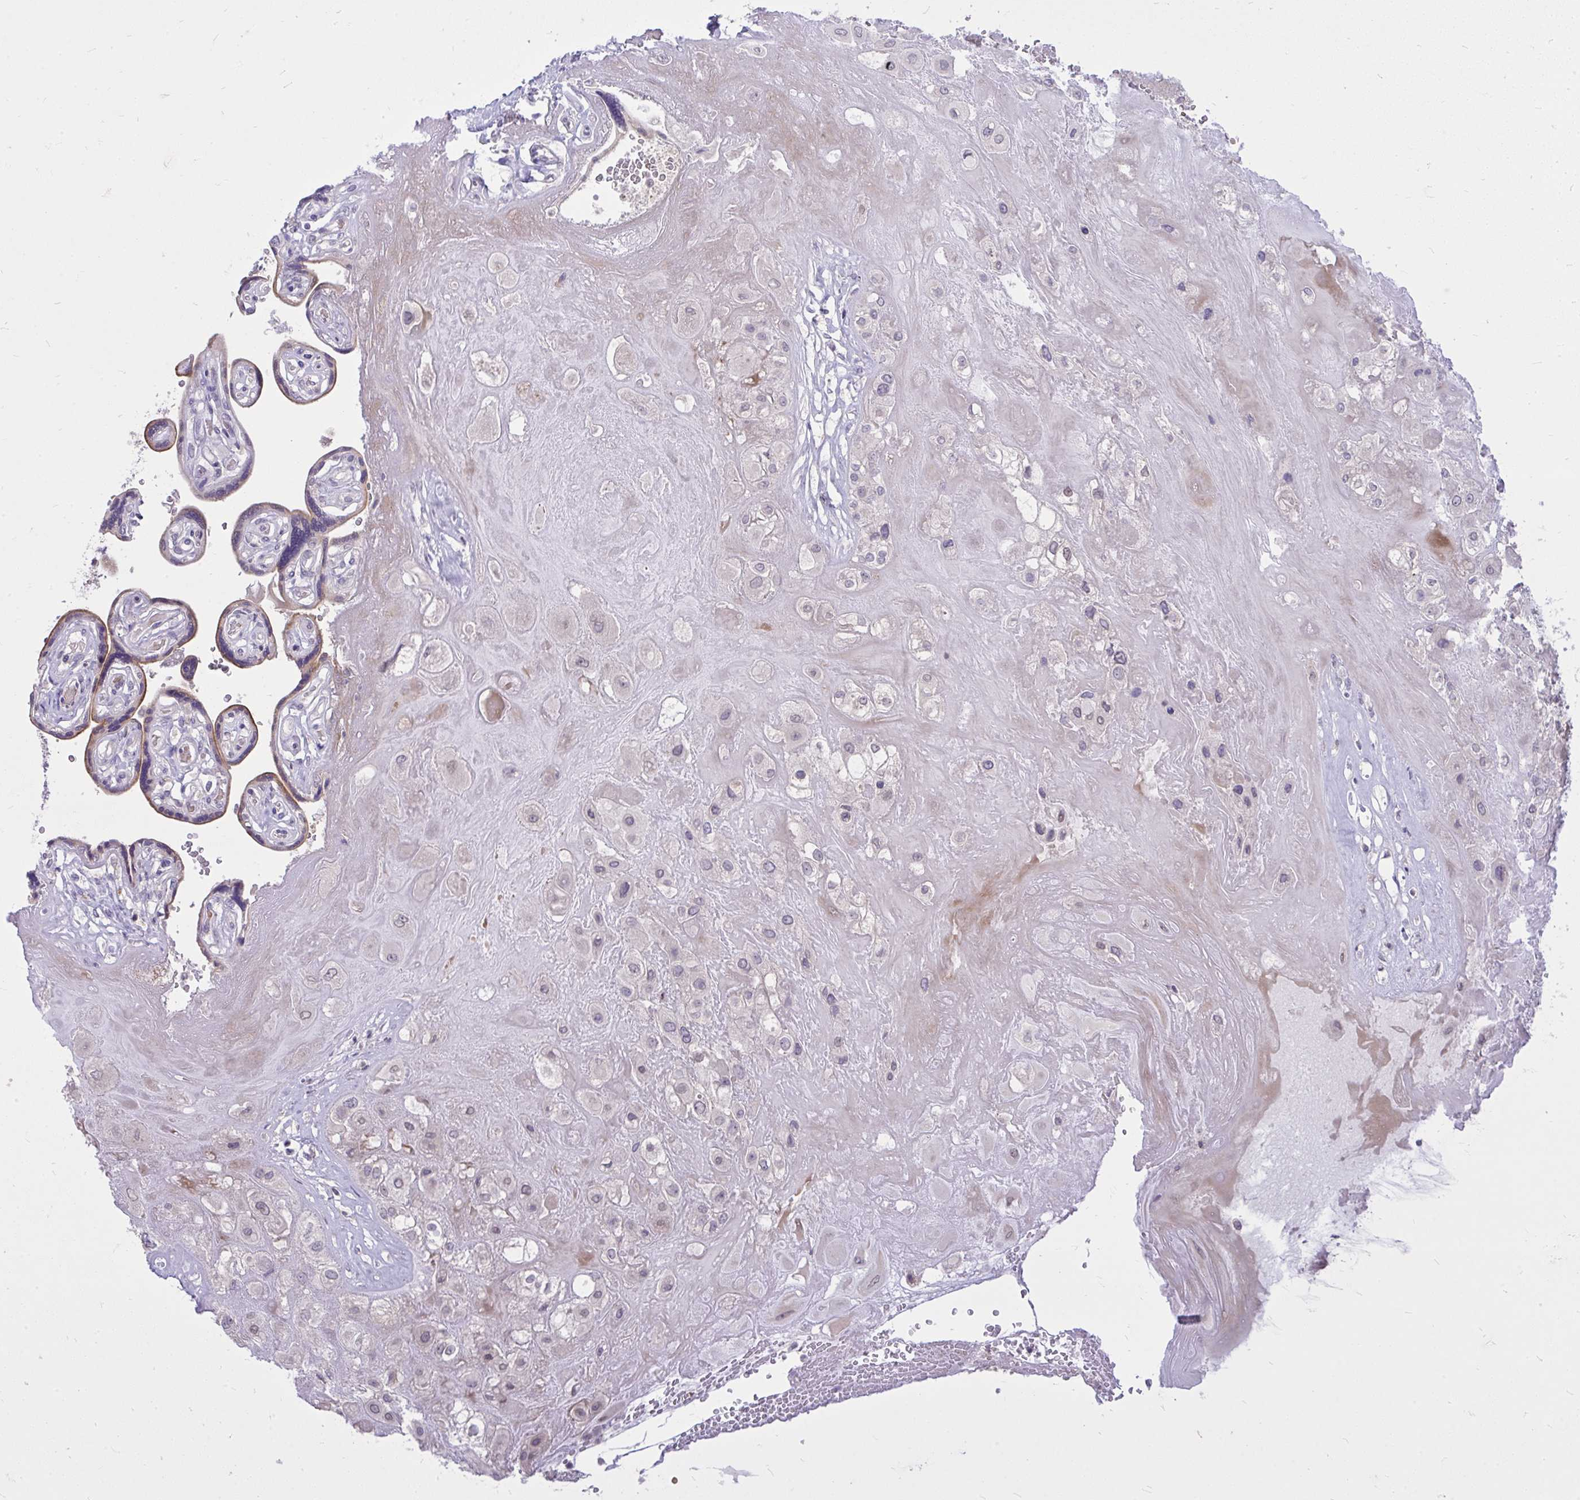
{"staining": {"intensity": "negative", "quantity": "none", "location": "none"}, "tissue": "placenta", "cell_type": "Decidual cells", "image_type": "normal", "snomed": [{"axis": "morphology", "description": "Normal tissue, NOS"}, {"axis": "topography", "description": "Placenta"}], "caption": "High power microscopy micrograph of an IHC photomicrograph of benign placenta, revealing no significant expression in decidual cells.", "gene": "DPY19L1", "patient": {"sex": "female", "age": 32}}